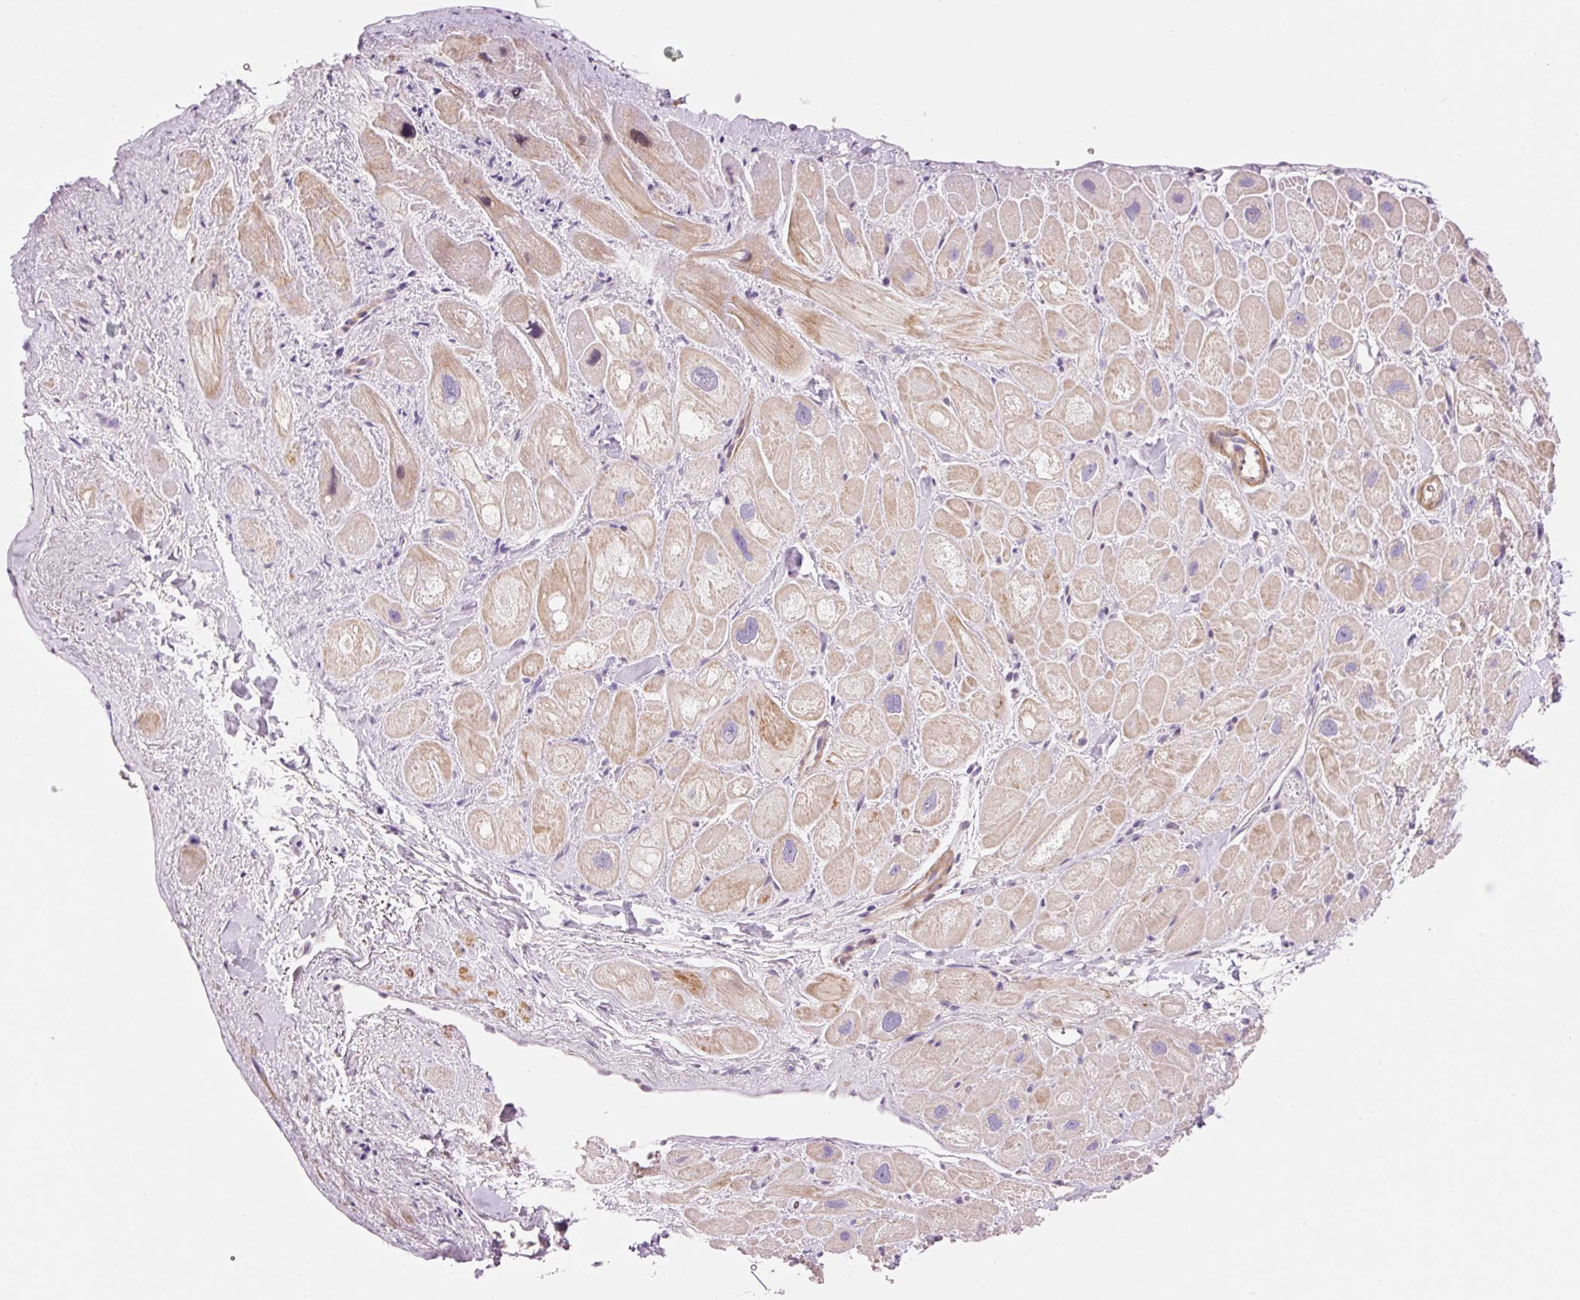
{"staining": {"intensity": "weak", "quantity": ">75%", "location": "cytoplasmic/membranous"}, "tissue": "heart muscle", "cell_type": "Cardiomyocytes", "image_type": "normal", "snomed": [{"axis": "morphology", "description": "Normal tissue, NOS"}, {"axis": "topography", "description": "Heart"}], "caption": "Human heart muscle stained with a protein marker exhibits weak staining in cardiomyocytes.", "gene": "HNF1A", "patient": {"sex": "male", "age": 49}}